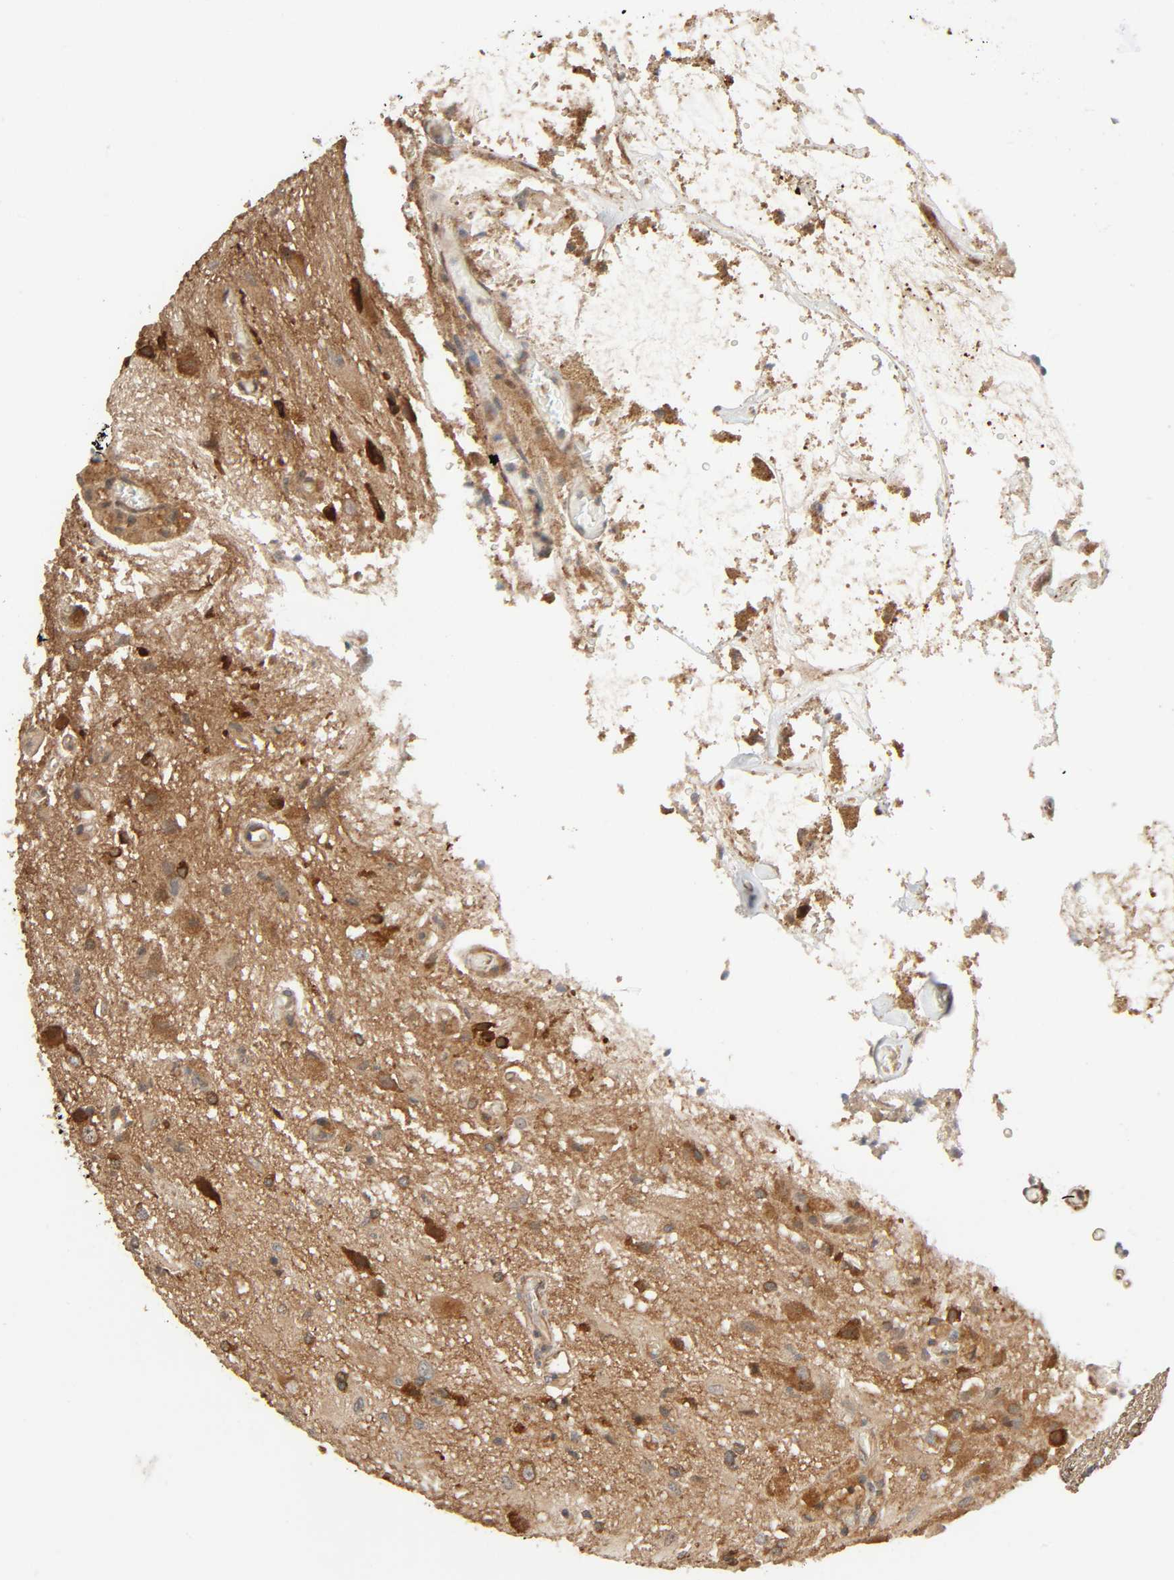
{"staining": {"intensity": "moderate", "quantity": ">75%", "location": "cytoplasmic/membranous"}, "tissue": "glioma", "cell_type": "Tumor cells", "image_type": "cancer", "snomed": [{"axis": "morphology", "description": "Glioma, malignant, High grade"}, {"axis": "topography", "description": "Brain"}], "caption": "Immunohistochemical staining of human glioma demonstrates medium levels of moderate cytoplasmic/membranous protein positivity in approximately >75% of tumor cells. Using DAB (brown) and hematoxylin (blue) stains, captured at high magnification using brightfield microscopy.", "gene": "PPP2R1B", "patient": {"sex": "male", "age": 47}}